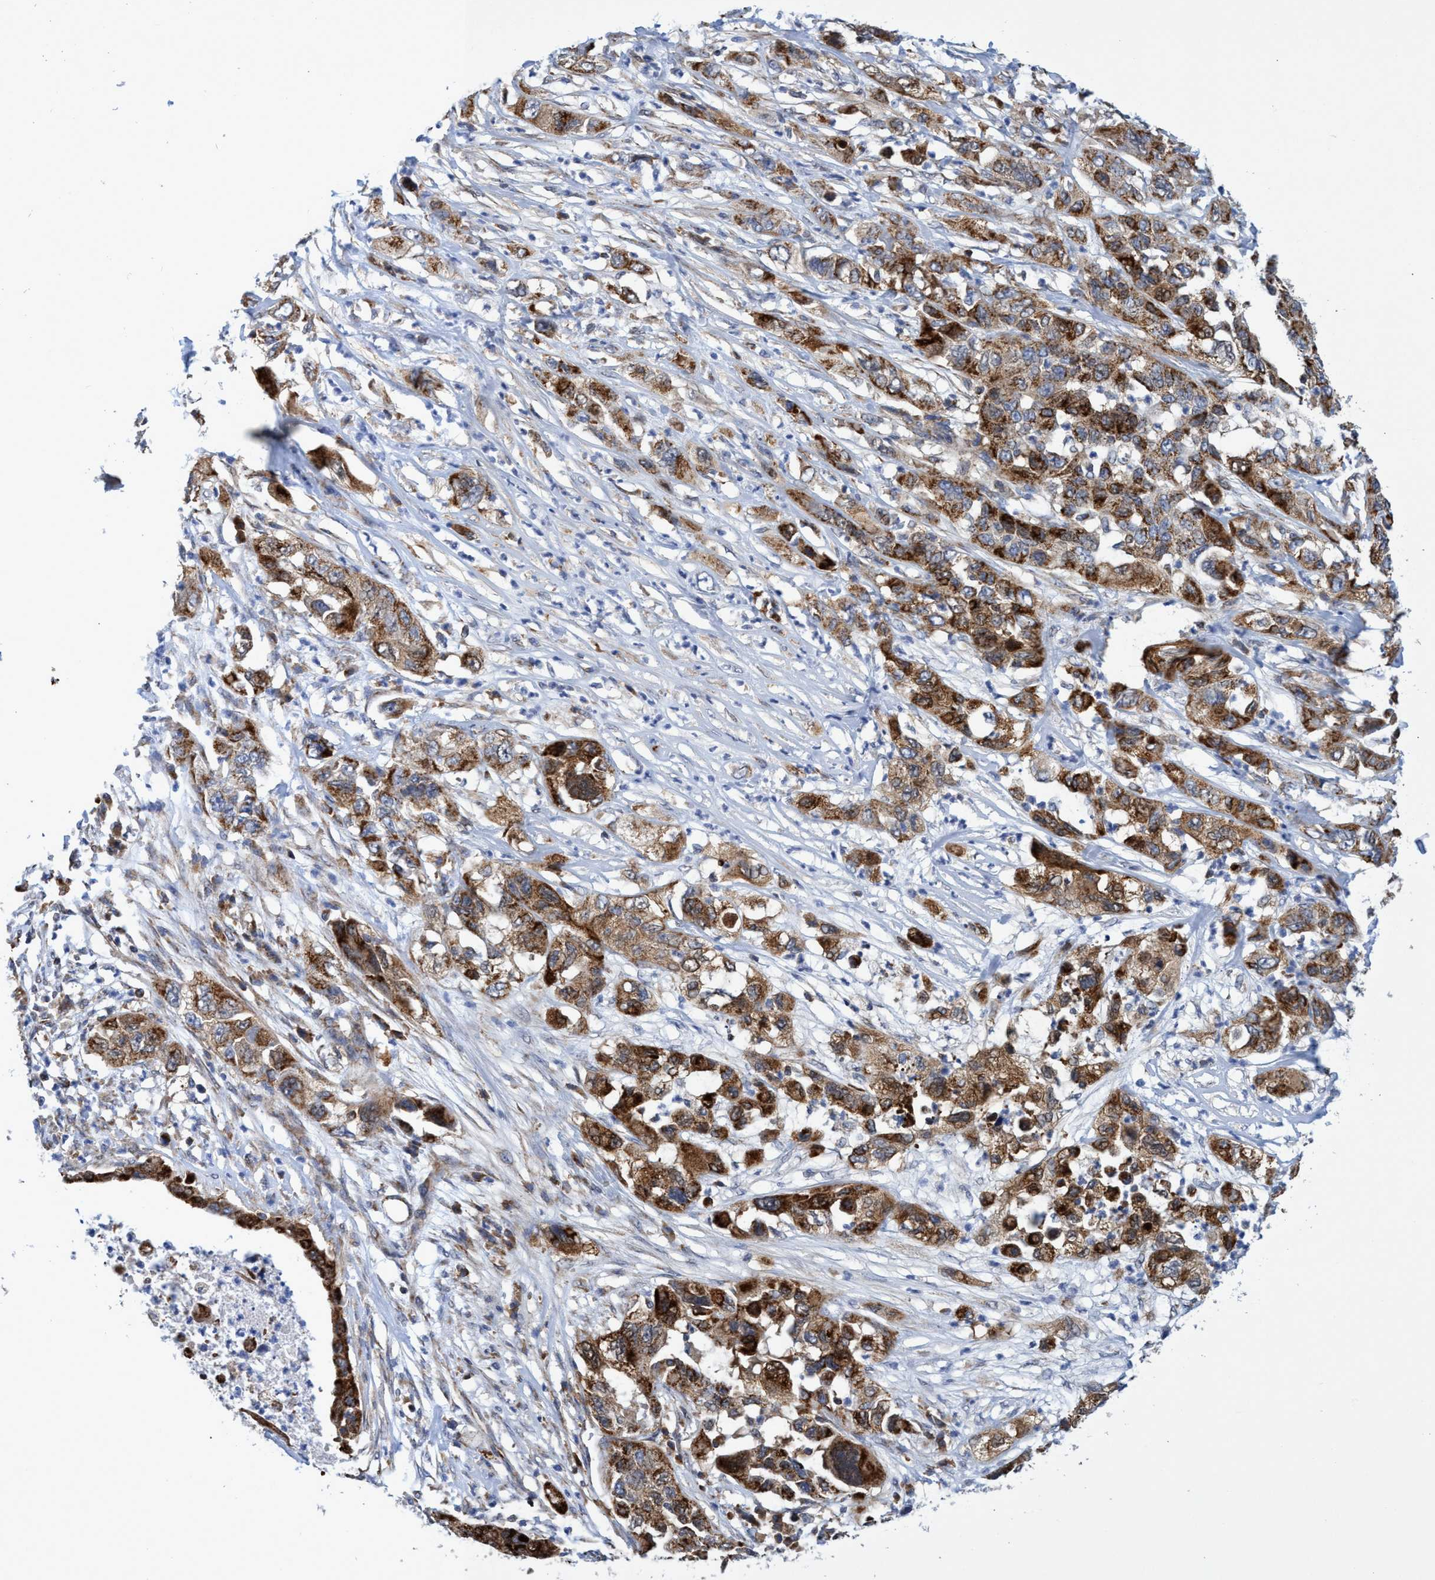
{"staining": {"intensity": "strong", "quantity": ">75%", "location": "cytoplasmic/membranous"}, "tissue": "pancreatic cancer", "cell_type": "Tumor cells", "image_type": "cancer", "snomed": [{"axis": "morphology", "description": "Adenocarcinoma, NOS"}, {"axis": "topography", "description": "Pancreas"}], "caption": "The image displays immunohistochemical staining of pancreatic cancer. There is strong cytoplasmic/membranous staining is identified in about >75% of tumor cells.", "gene": "CRYZ", "patient": {"sex": "female", "age": 78}}